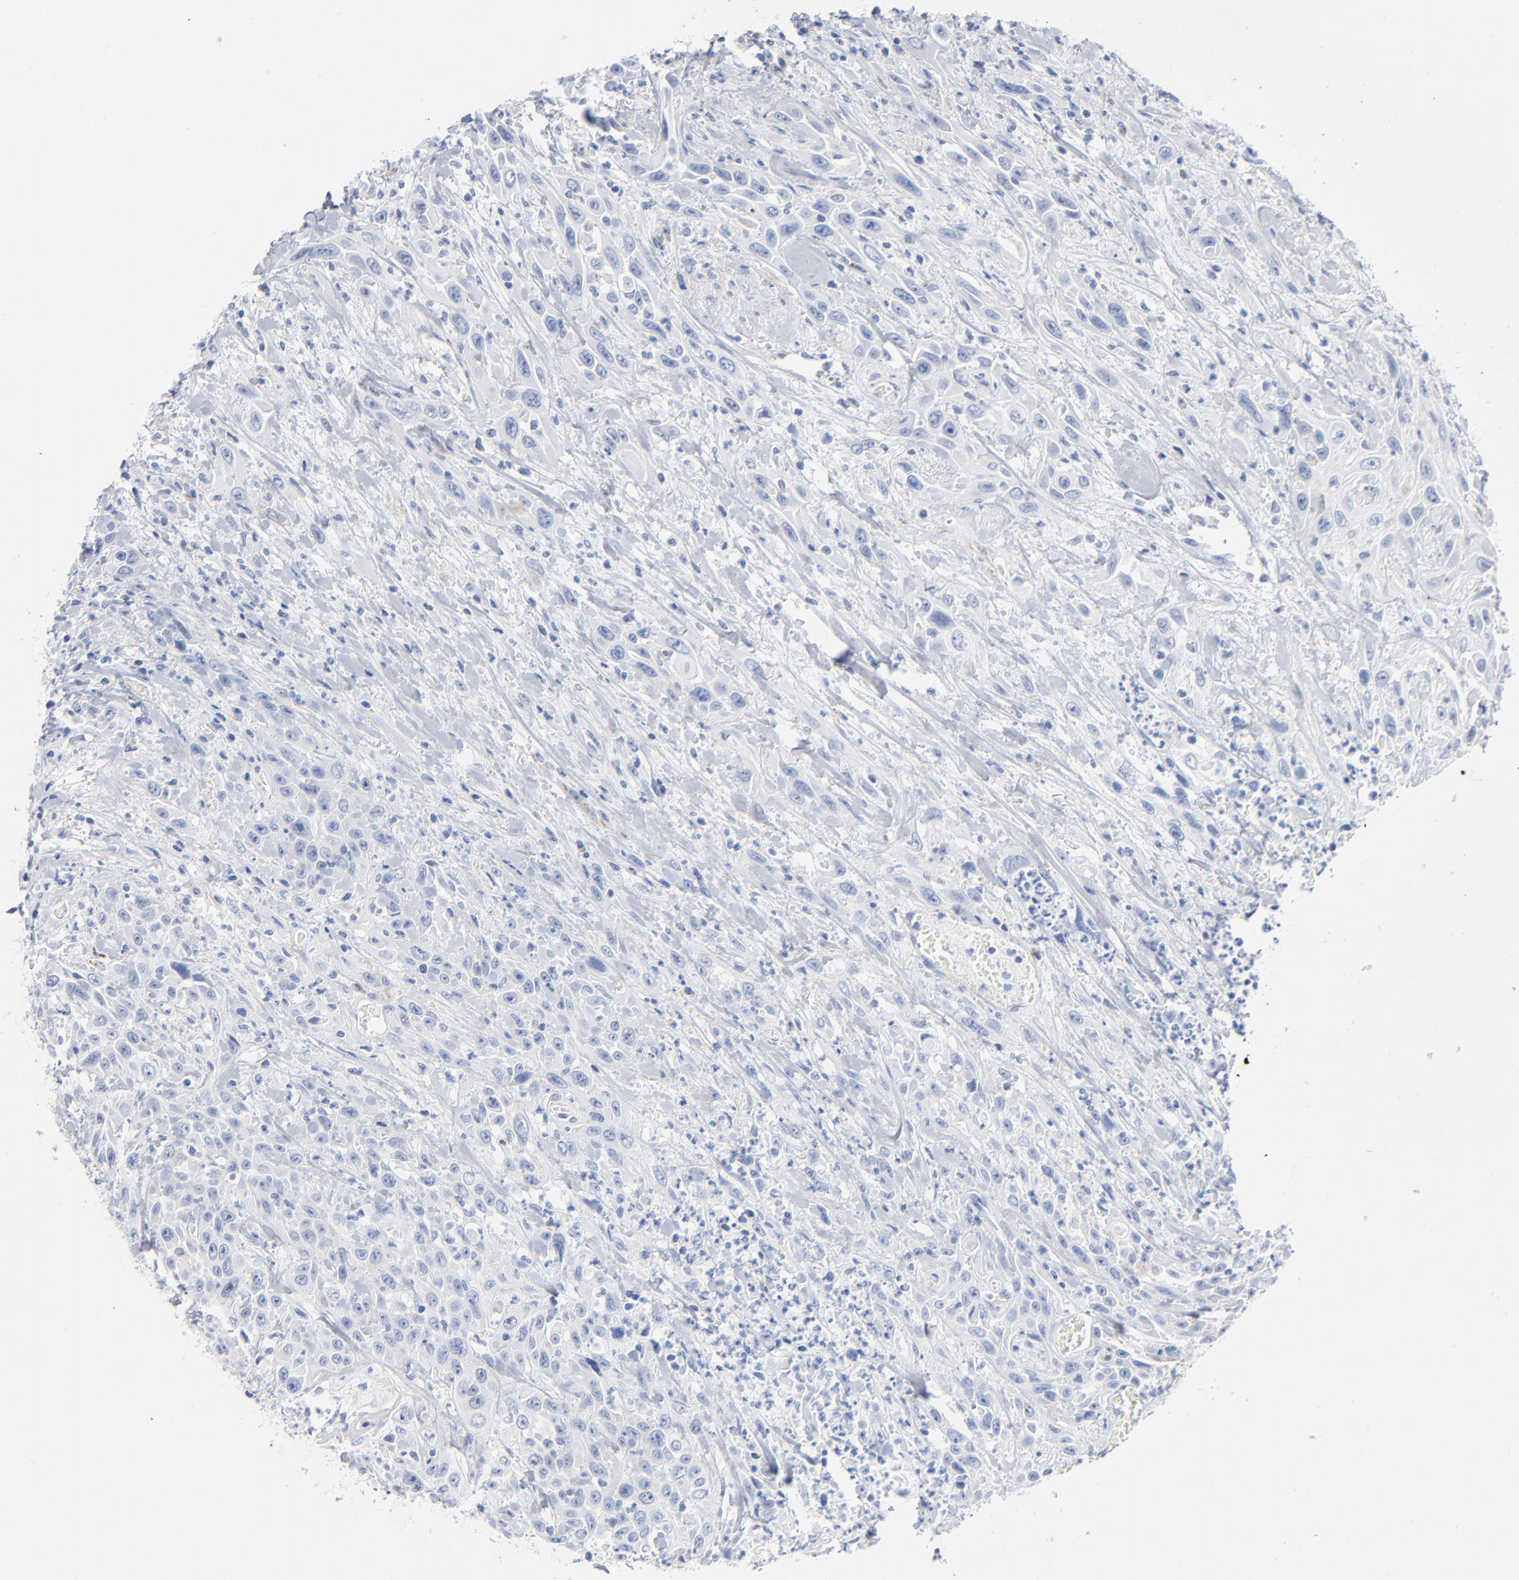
{"staining": {"intensity": "negative", "quantity": "none", "location": "none"}, "tissue": "urothelial cancer", "cell_type": "Tumor cells", "image_type": "cancer", "snomed": [{"axis": "morphology", "description": "Urothelial carcinoma, High grade"}, {"axis": "topography", "description": "Urinary bladder"}], "caption": "The immunohistochemistry photomicrograph has no significant expression in tumor cells of urothelial cancer tissue. (DAB immunohistochemistry, high magnification).", "gene": "CHCHD10", "patient": {"sex": "female", "age": 84}}